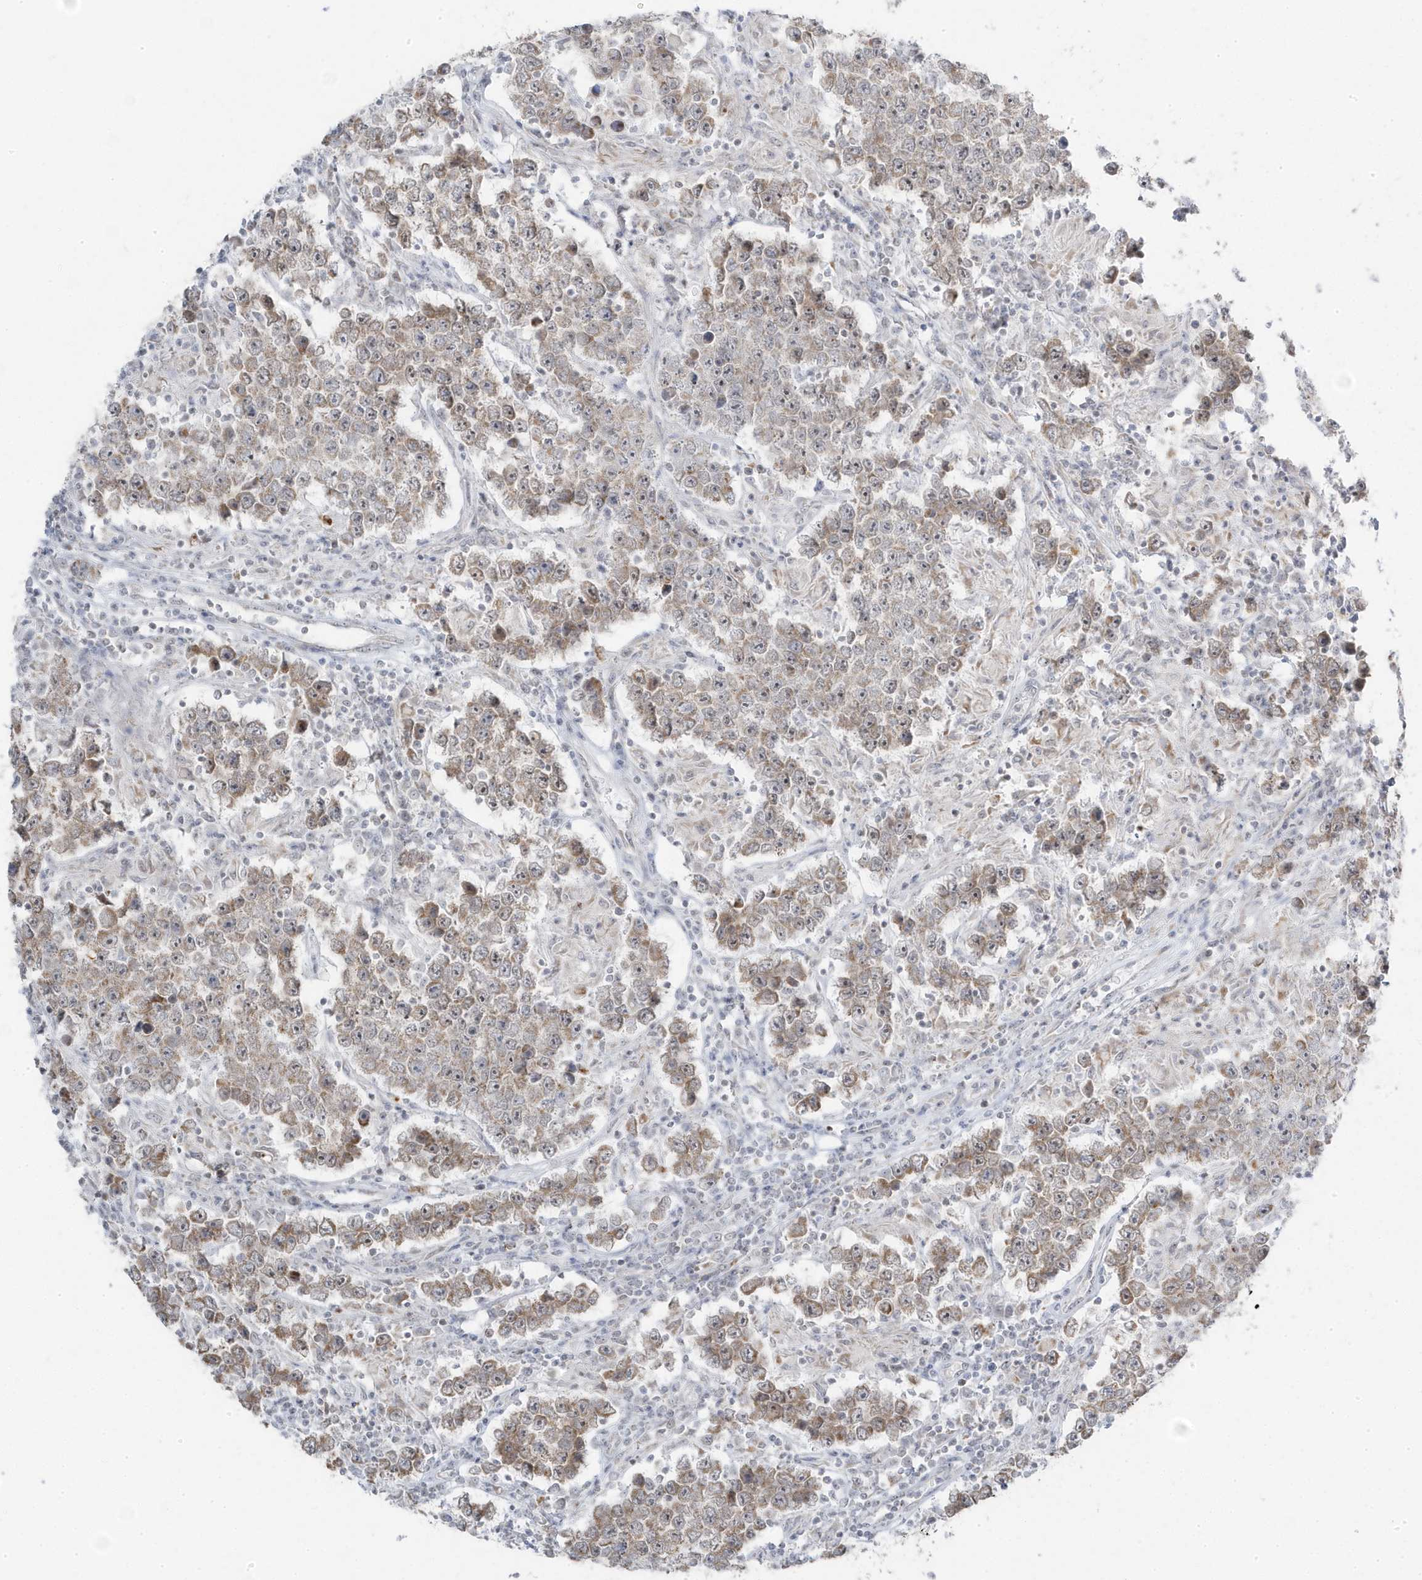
{"staining": {"intensity": "weak", "quantity": ">75%", "location": "cytoplasmic/membranous,nuclear"}, "tissue": "testis cancer", "cell_type": "Tumor cells", "image_type": "cancer", "snomed": [{"axis": "morphology", "description": "Normal tissue, NOS"}, {"axis": "morphology", "description": "Urothelial carcinoma, High grade"}, {"axis": "morphology", "description": "Seminoma, NOS"}, {"axis": "morphology", "description": "Carcinoma, Embryonal, NOS"}, {"axis": "topography", "description": "Urinary bladder"}, {"axis": "topography", "description": "Testis"}], "caption": "Protein expression analysis of human testis cancer (seminoma) reveals weak cytoplasmic/membranous and nuclear expression in approximately >75% of tumor cells.", "gene": "TSEN15", "patient": {"sex": "male", "age": 41}}